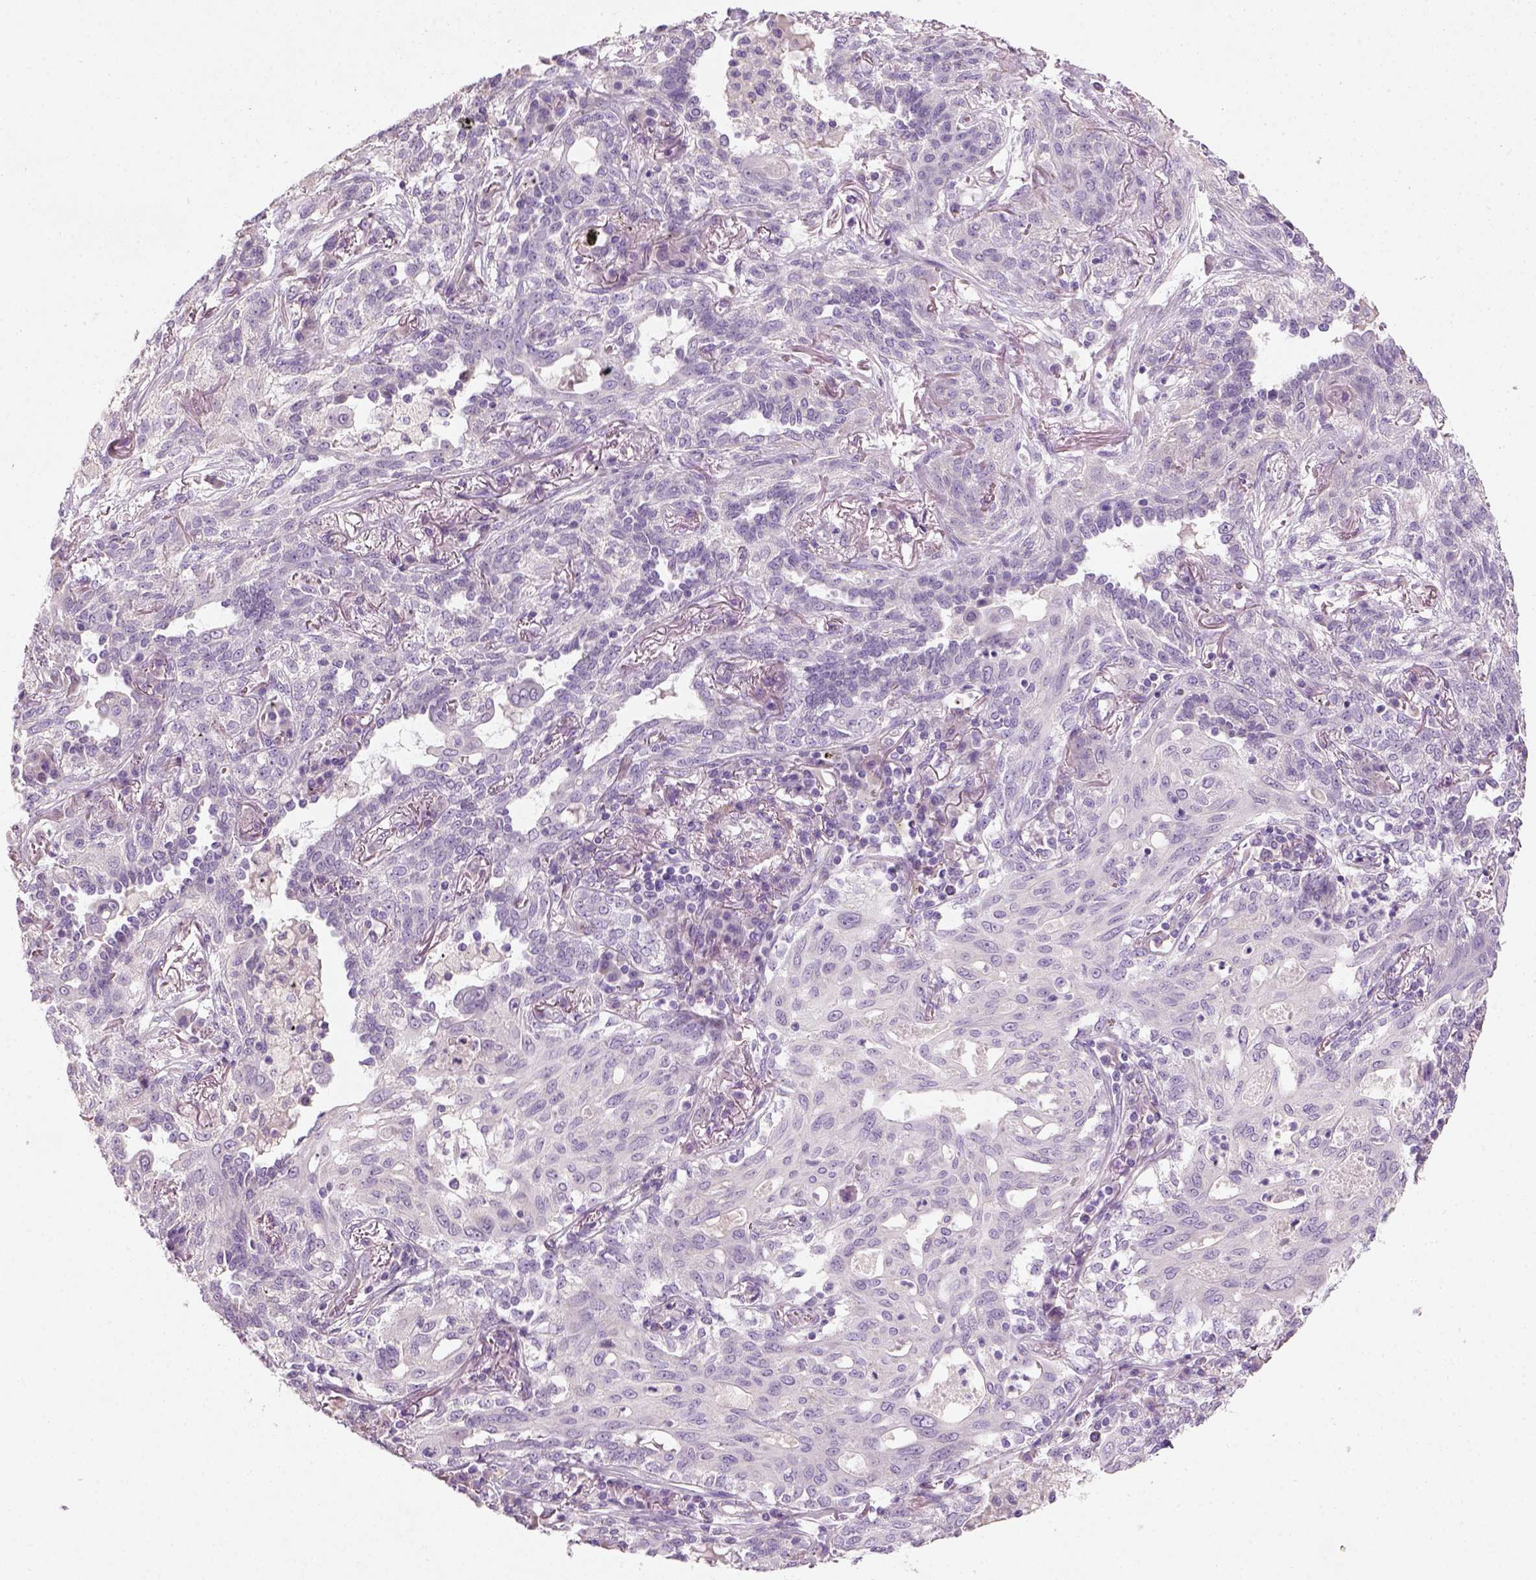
{"staining": {"intensity": "negative", "quantity": "none", "location": "none"}, "tissue": "lung cancer", "cell_type": "Tumor cells", "image_type": "cancer", "snomed": [{"axis": "morphology", "description": "Squamous cell carcinoma, NOS"}, {"axis": "topography", "description": "Lung"}], "caption": "Immunohistochemistry (IHC) photomicrograph of neoplastic tissue: squamous cell carcinoma (lung) stained with DAB reveals no significant protein positivity in tumor cells.", "gene": "NUDT6", "patient": {"sex": "female", "age": 70}}